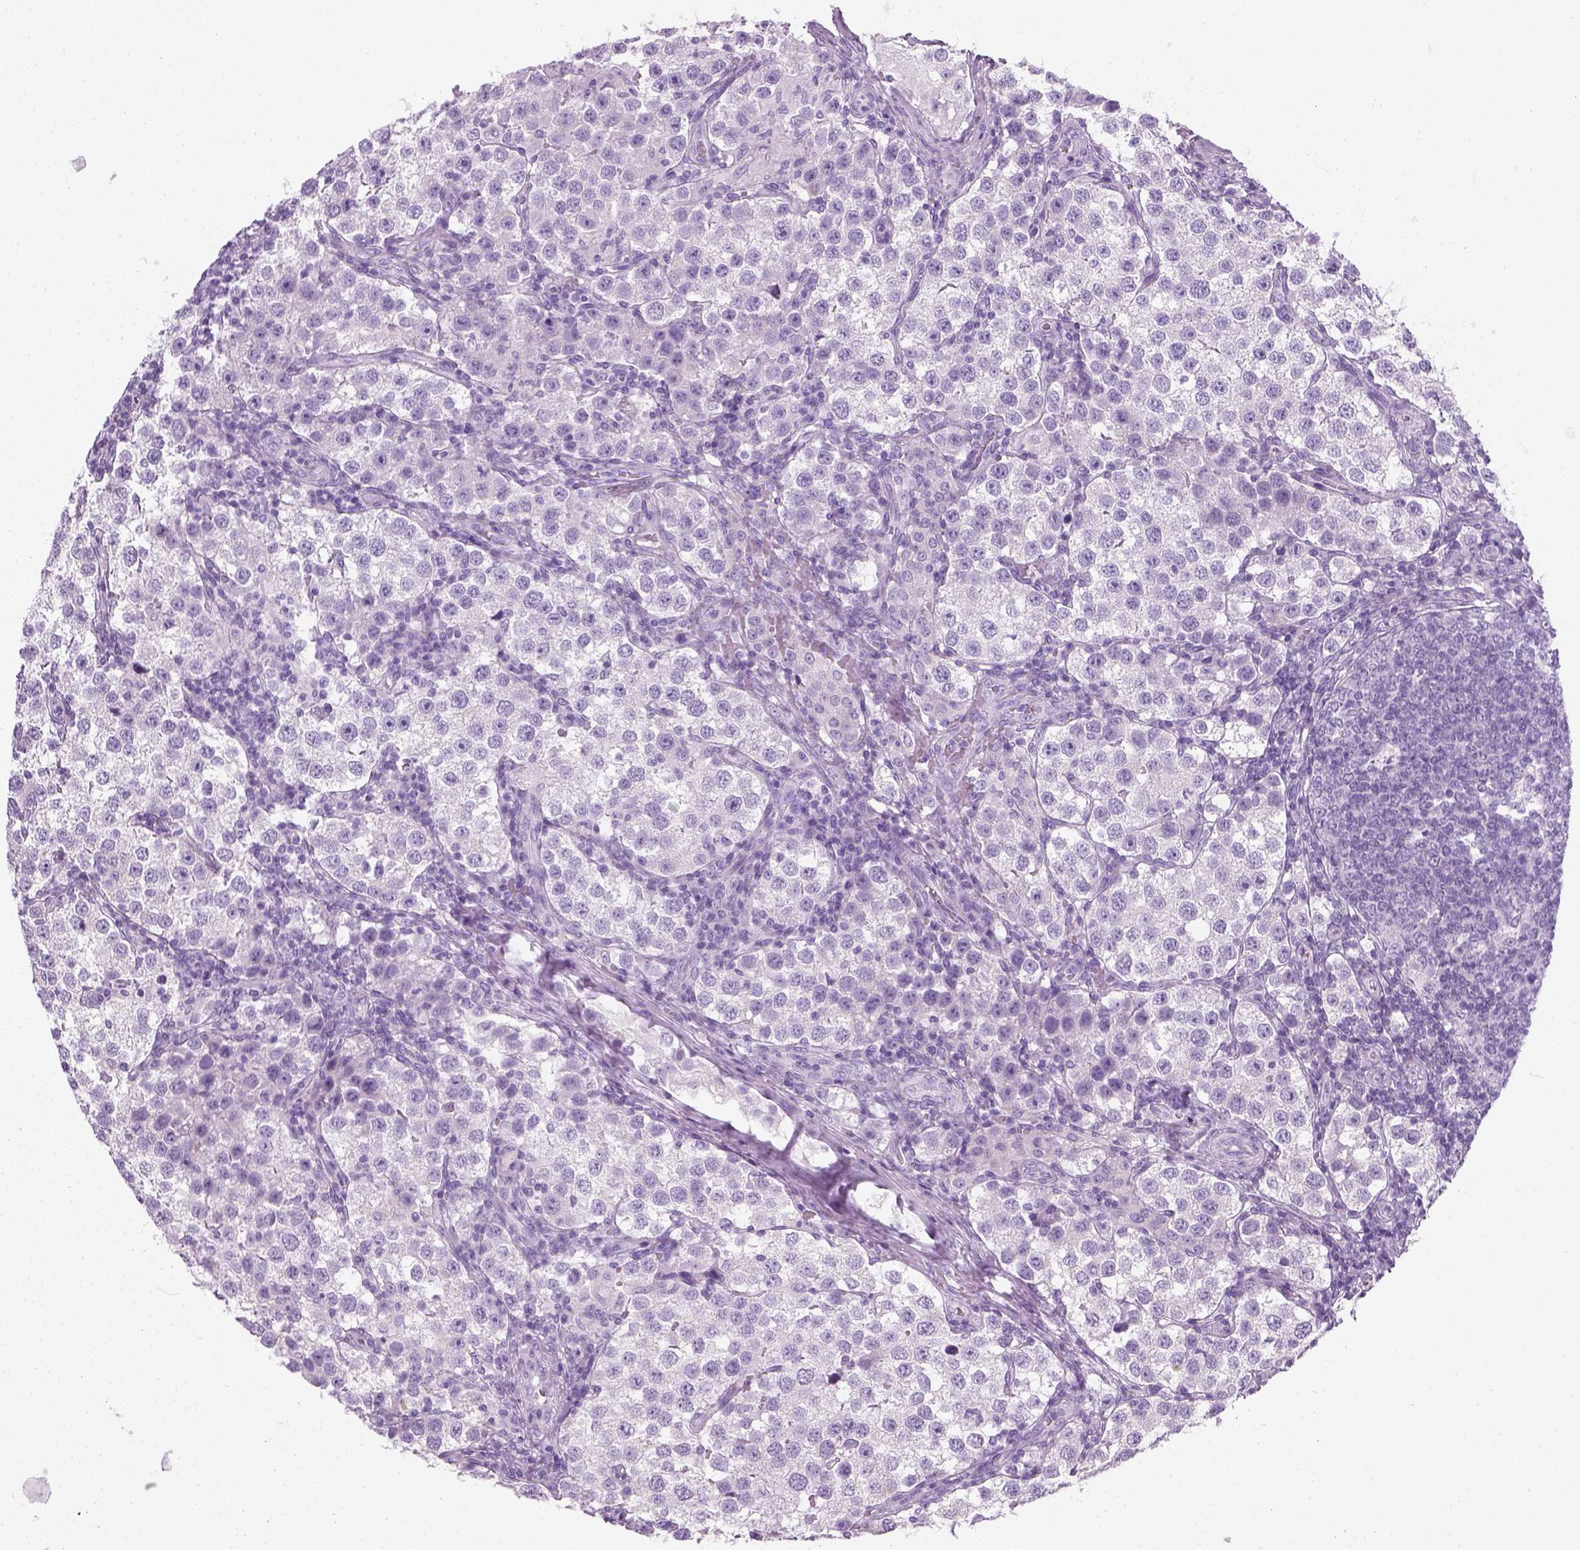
{"staining": {"intensity": "negative", "quantity": "none", "location": "none"}, "tissue": "testis cancer", "cell_type": "Tumor cells", "image_type": "cancer", "snomed": [{"axis": "morphology", "description": "Seminoma, NOS"}, {"axis": "topography", "description": "Testis"}], "caption": "Protein analysis of testis seminoma reveals no significant positivity in tumor cells.", "gene": "SLC12A5", "patient": {"sex": "male", "age": 37}}